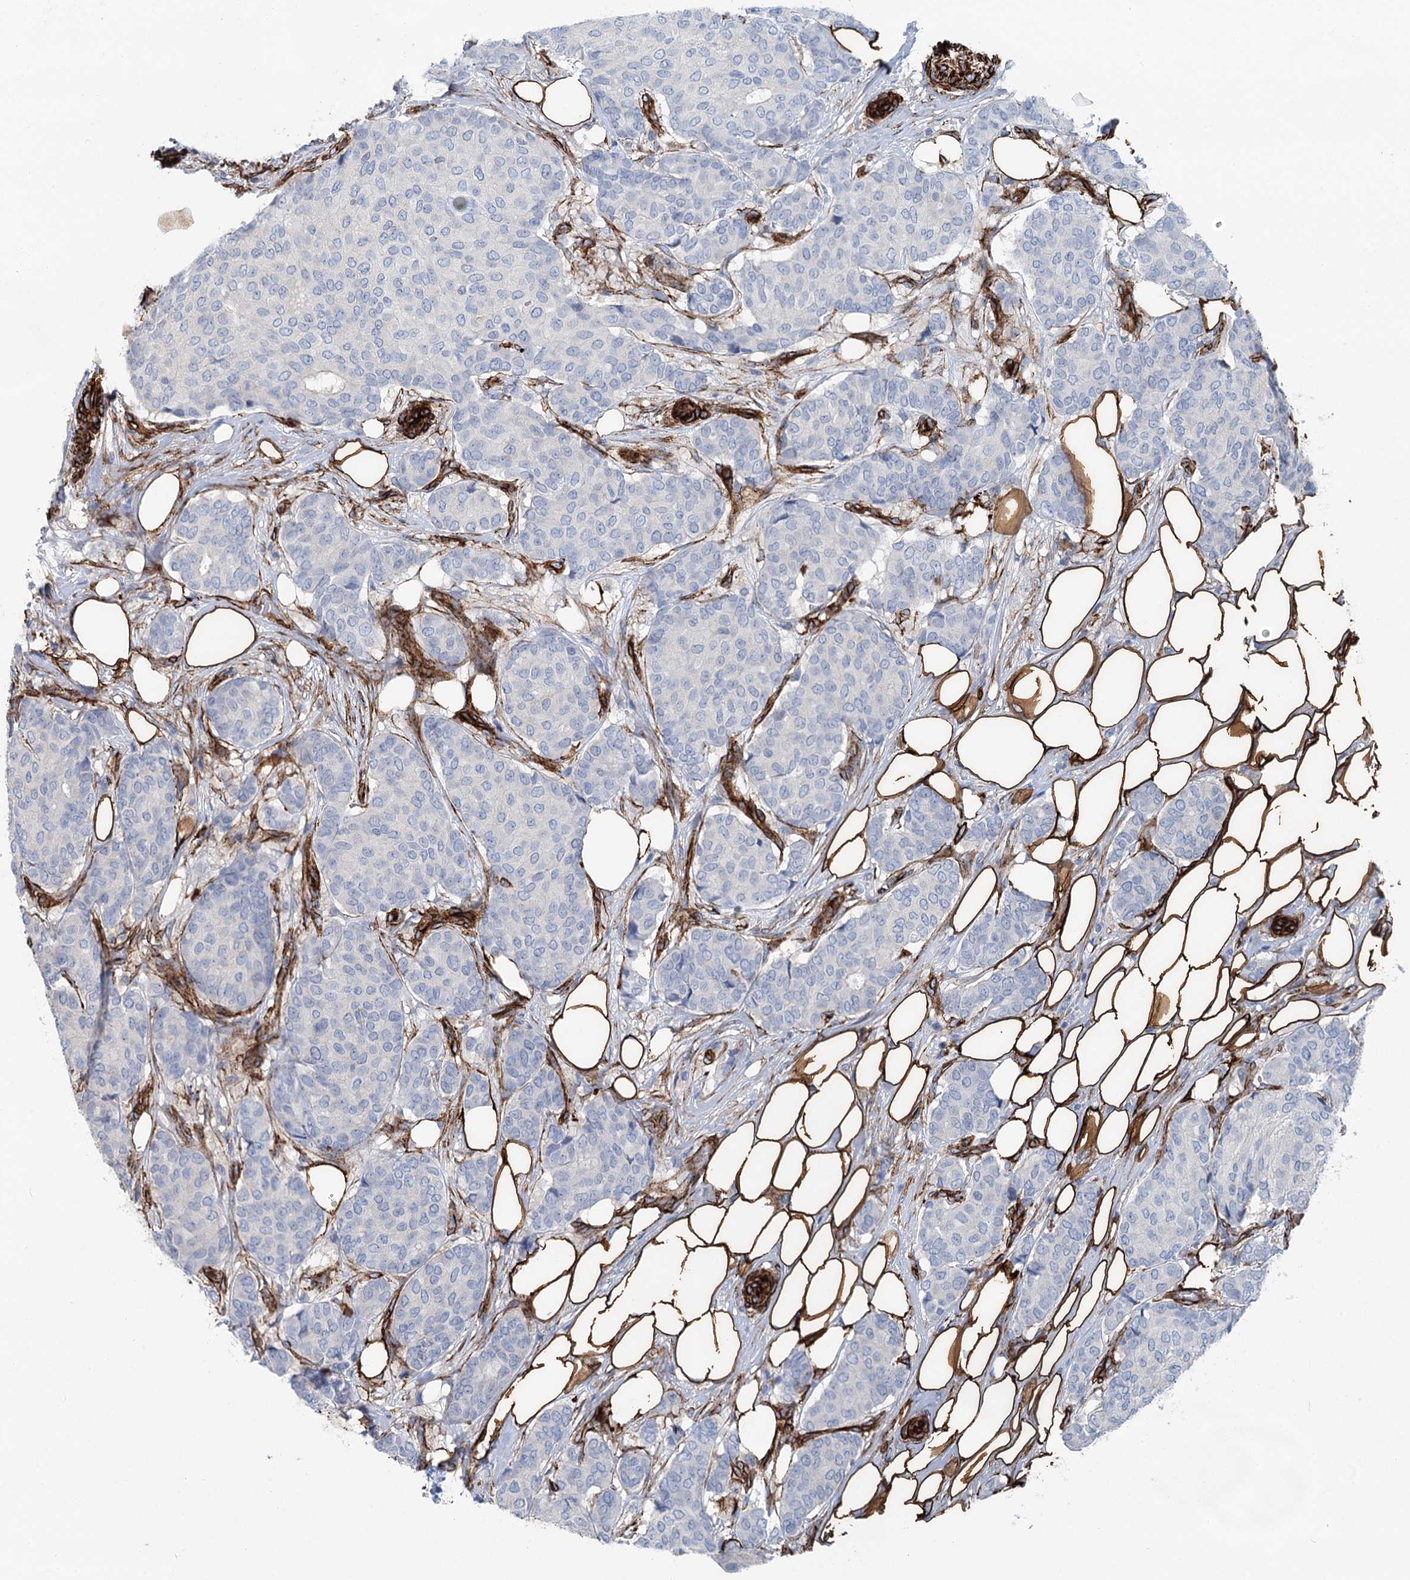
{"staining": {"intensity": "negative", "quantity": "none", "location": "none"}, "tissue": "breast cancer", "cell_type": "Tumor cells", "image_type": "cancer", "snomed": [{"axis": "morphology", "description": "Duct carcinoma"}, {"axis": "topography", "description": "Breast"}], "caption": "This is an IHC histopathology image of infiltrating ductal carcinoma (breast). There is no staining in tumor cells.", "gene": "IQSEC1", "patient": {"sex": "female", "age": 75}}